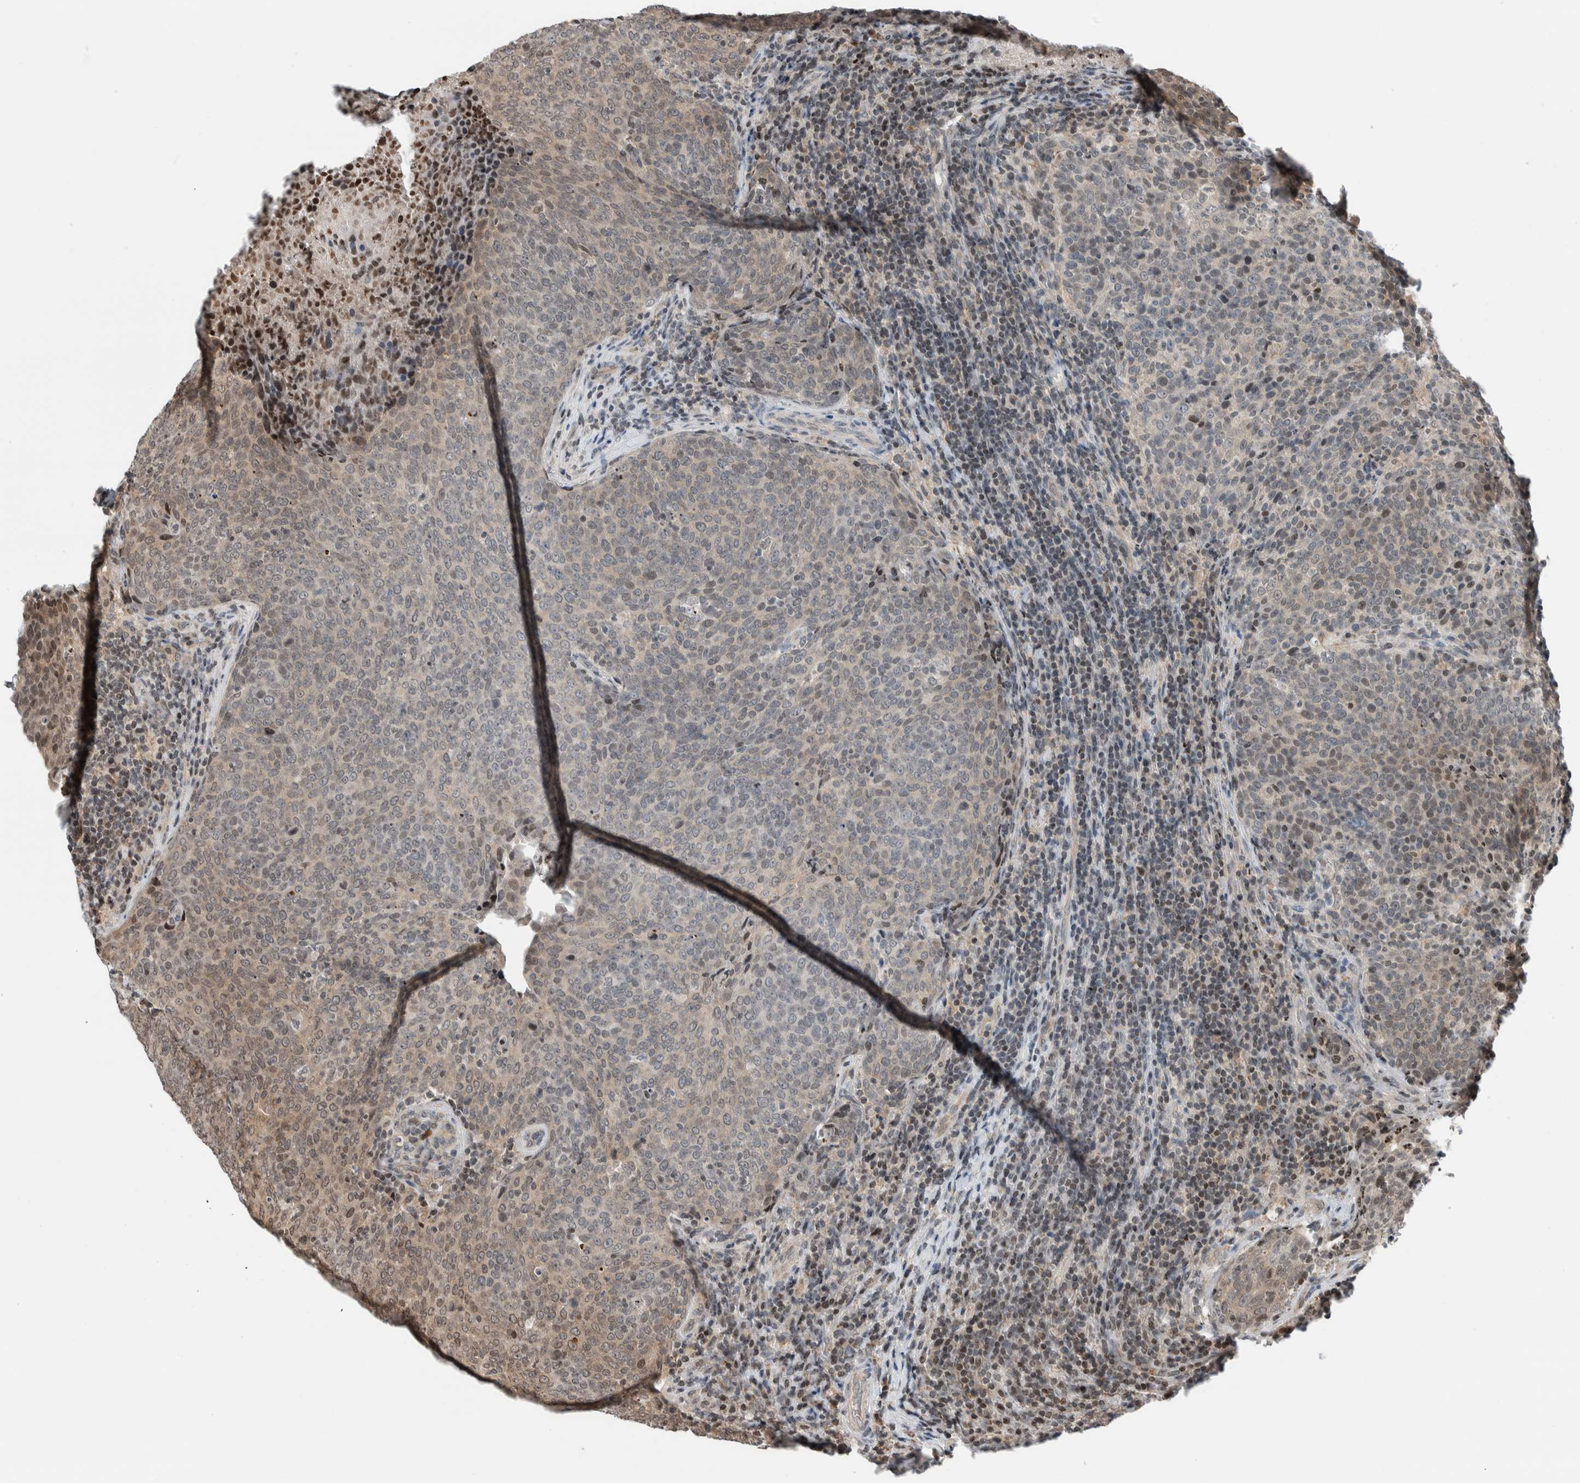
{"staining": {"intensity": "weak", "quantity": "25%-75%", "location": "cytoplasmic/membranous,nuclear"}, "tissue": "head and neck cancer", "cell_type": "Tumor cells", "image_type": "cancer", "snomed": [{"axis": "morphology", "description": "Squamous cell carcinoma, NOS"}, {"axis": "morphology", "description": "Squamous cell carcinoma, metastatic, NOS"}, {"axis": "topography", "description": "Lymph node"}, {"axis": "topography", "description": "Head-Neck"}], "caption": "Immunohistochemical staining of human head and neck cancer displays low levels of weak cytoplasmic/membranous and nuclear protein positivity in about 25%-75% of tumor cells. (brown staining indicates protein expression, while blue staining denotes nuclei).", "gene": "NPLOC4", "patient": {"sex": "male", "age": 62}}